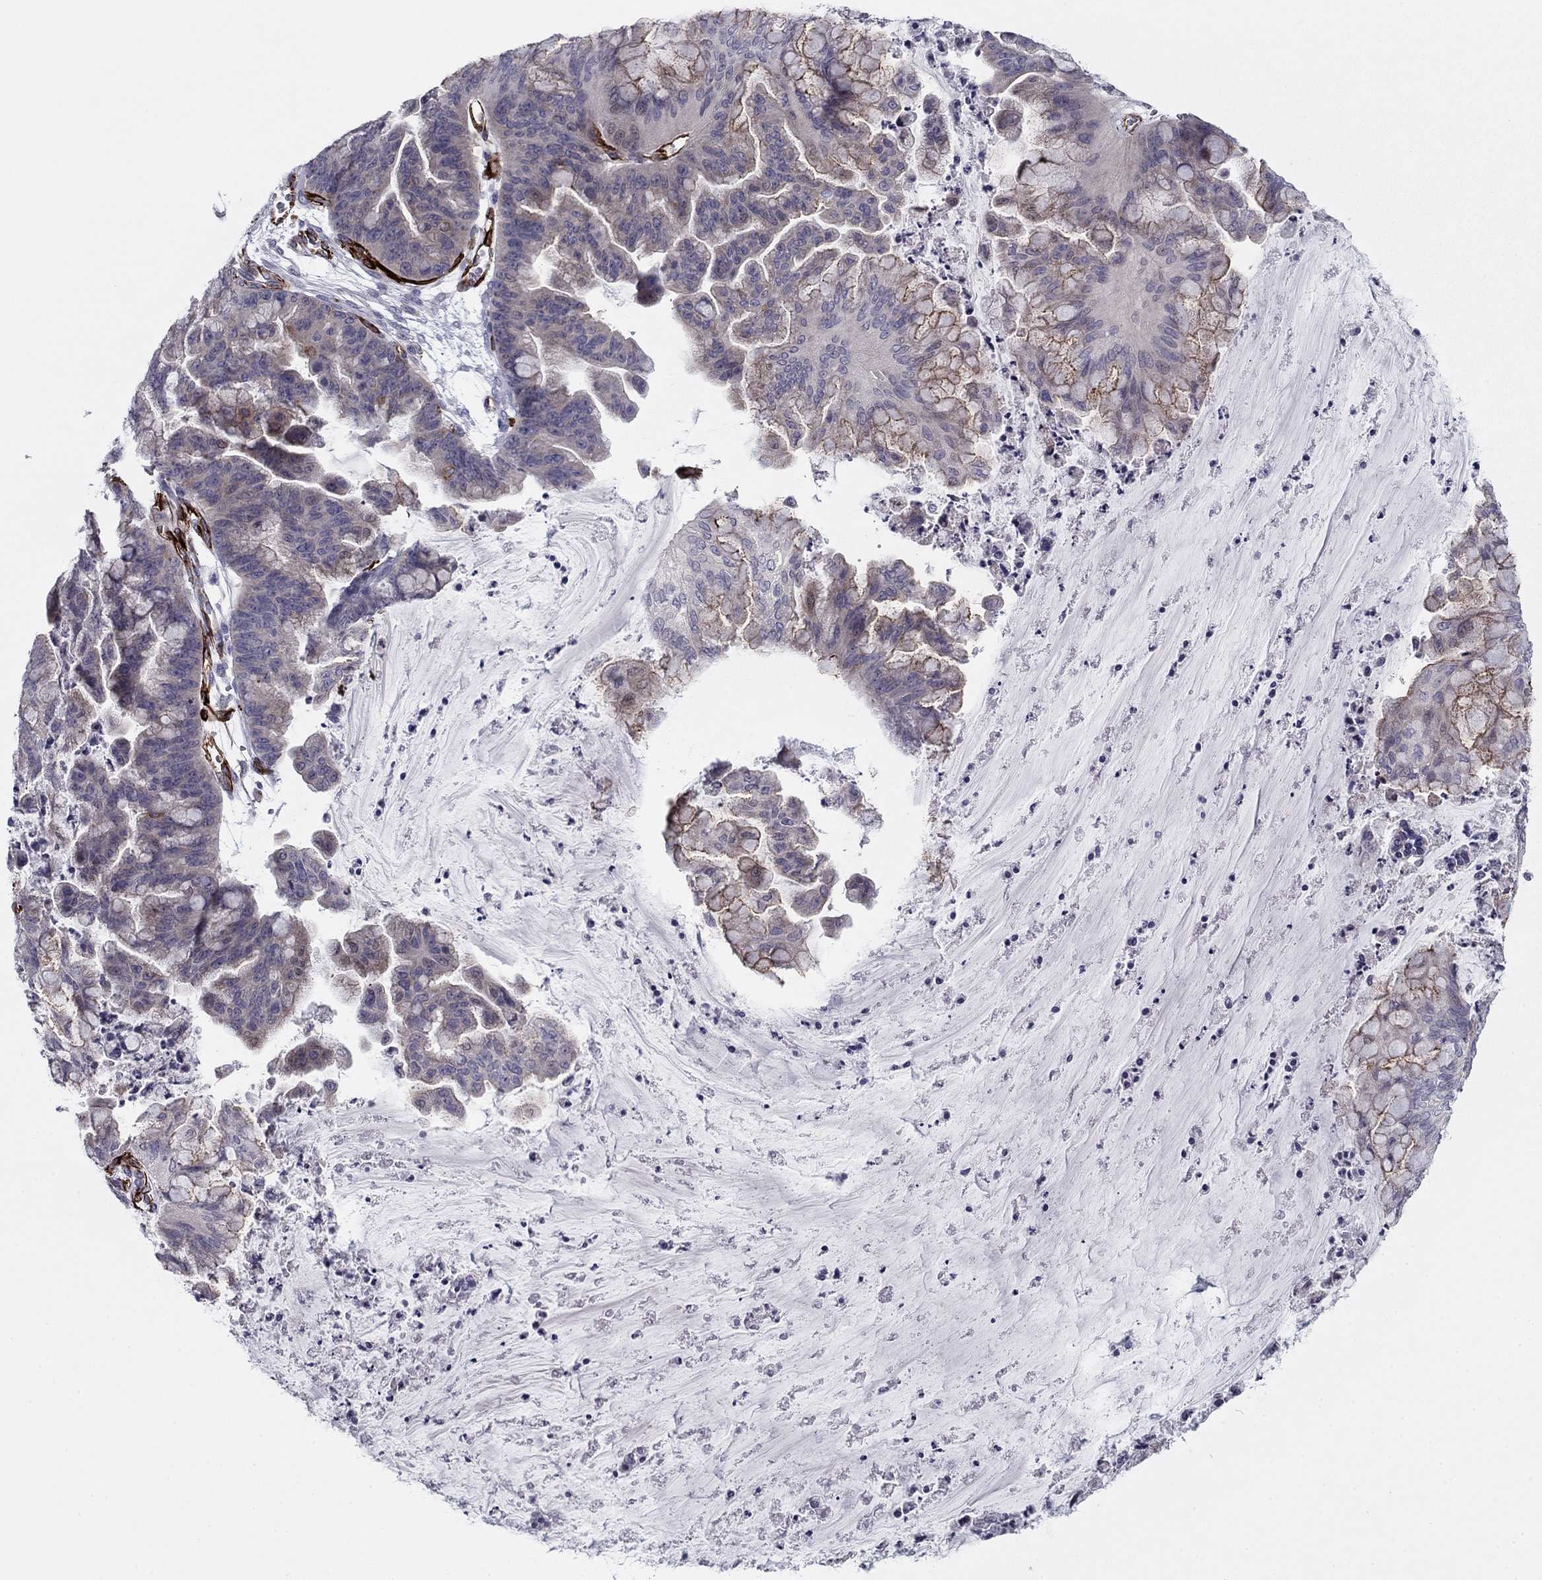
{"staining": {"intensity": "negative", "quantity": "none", "location": "none"}, "tissue": "ovarian cancer", "cell_type": "Tumor cells", "image_type": "cancer", "snomed": [{"axis": "morphology", "description": "Cystadenocarcinoma, mucinous, NOS"}, {"axis": "topography", "description": "Ovary"}], "caption": "Ovarian mucinous cystadenocarcinoma was stained to show a protein in brown. There is no significant positivity in tumor cells.", "gene": "ANKS4B", "patient": {"sex": "female", "age": 67}}